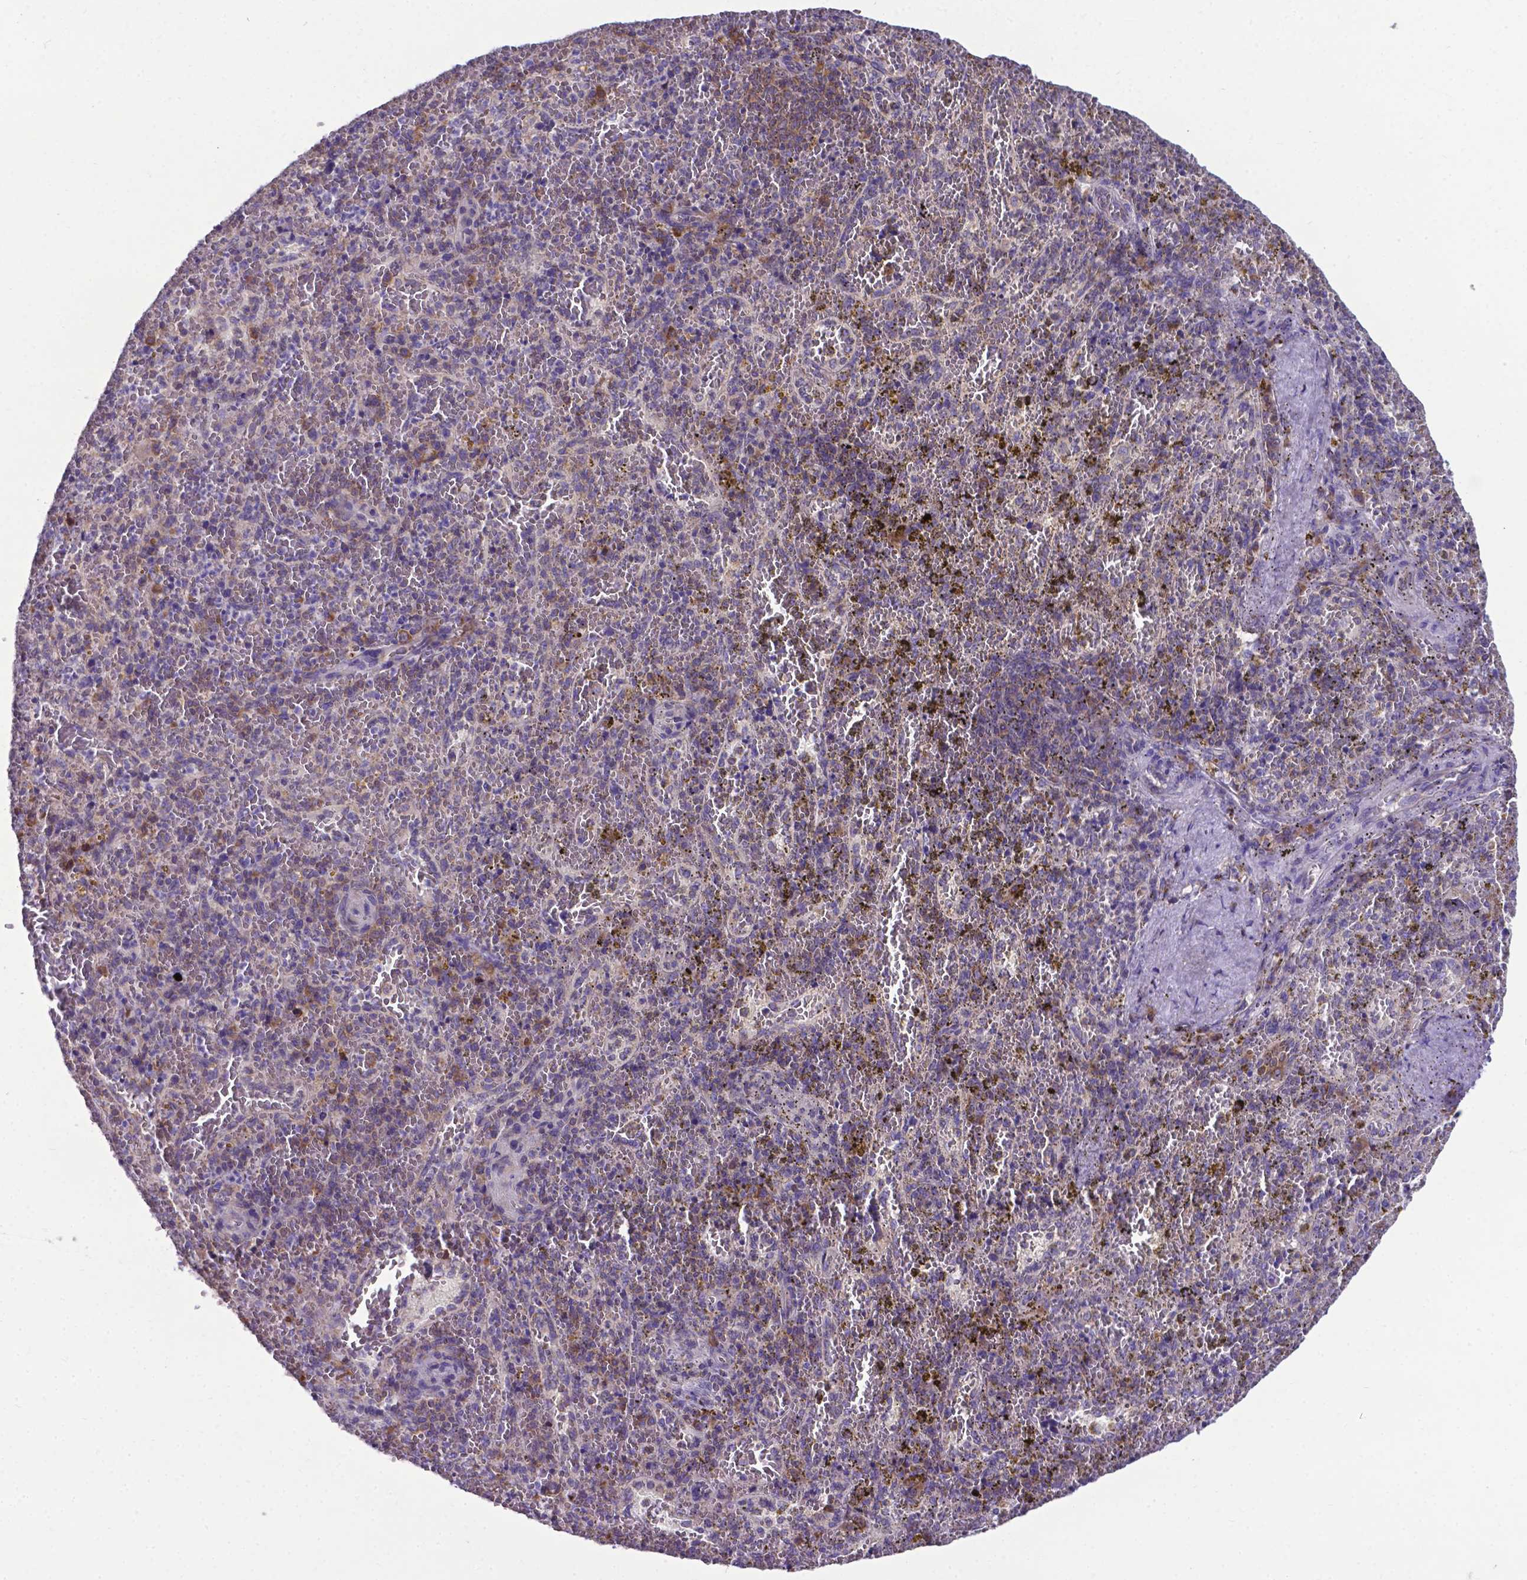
{"staining": {"intensity": "negative", "quantity": "none", "location": "none"}, "tissue": "spleen", "cell_type": "Cells in red pulp", "image_type": "normal", "snomed": [{"axis": "morphology", "description": "Normal tissue, NOS"}, {"axis": "topography", "description": "Spleen"}], "caption": "Immunohistochemical staining of normal spleen shows no significant positivity in cells in red pulp.", "gene": "RPL6", "patient": {"sex": "female", "age": 50}}